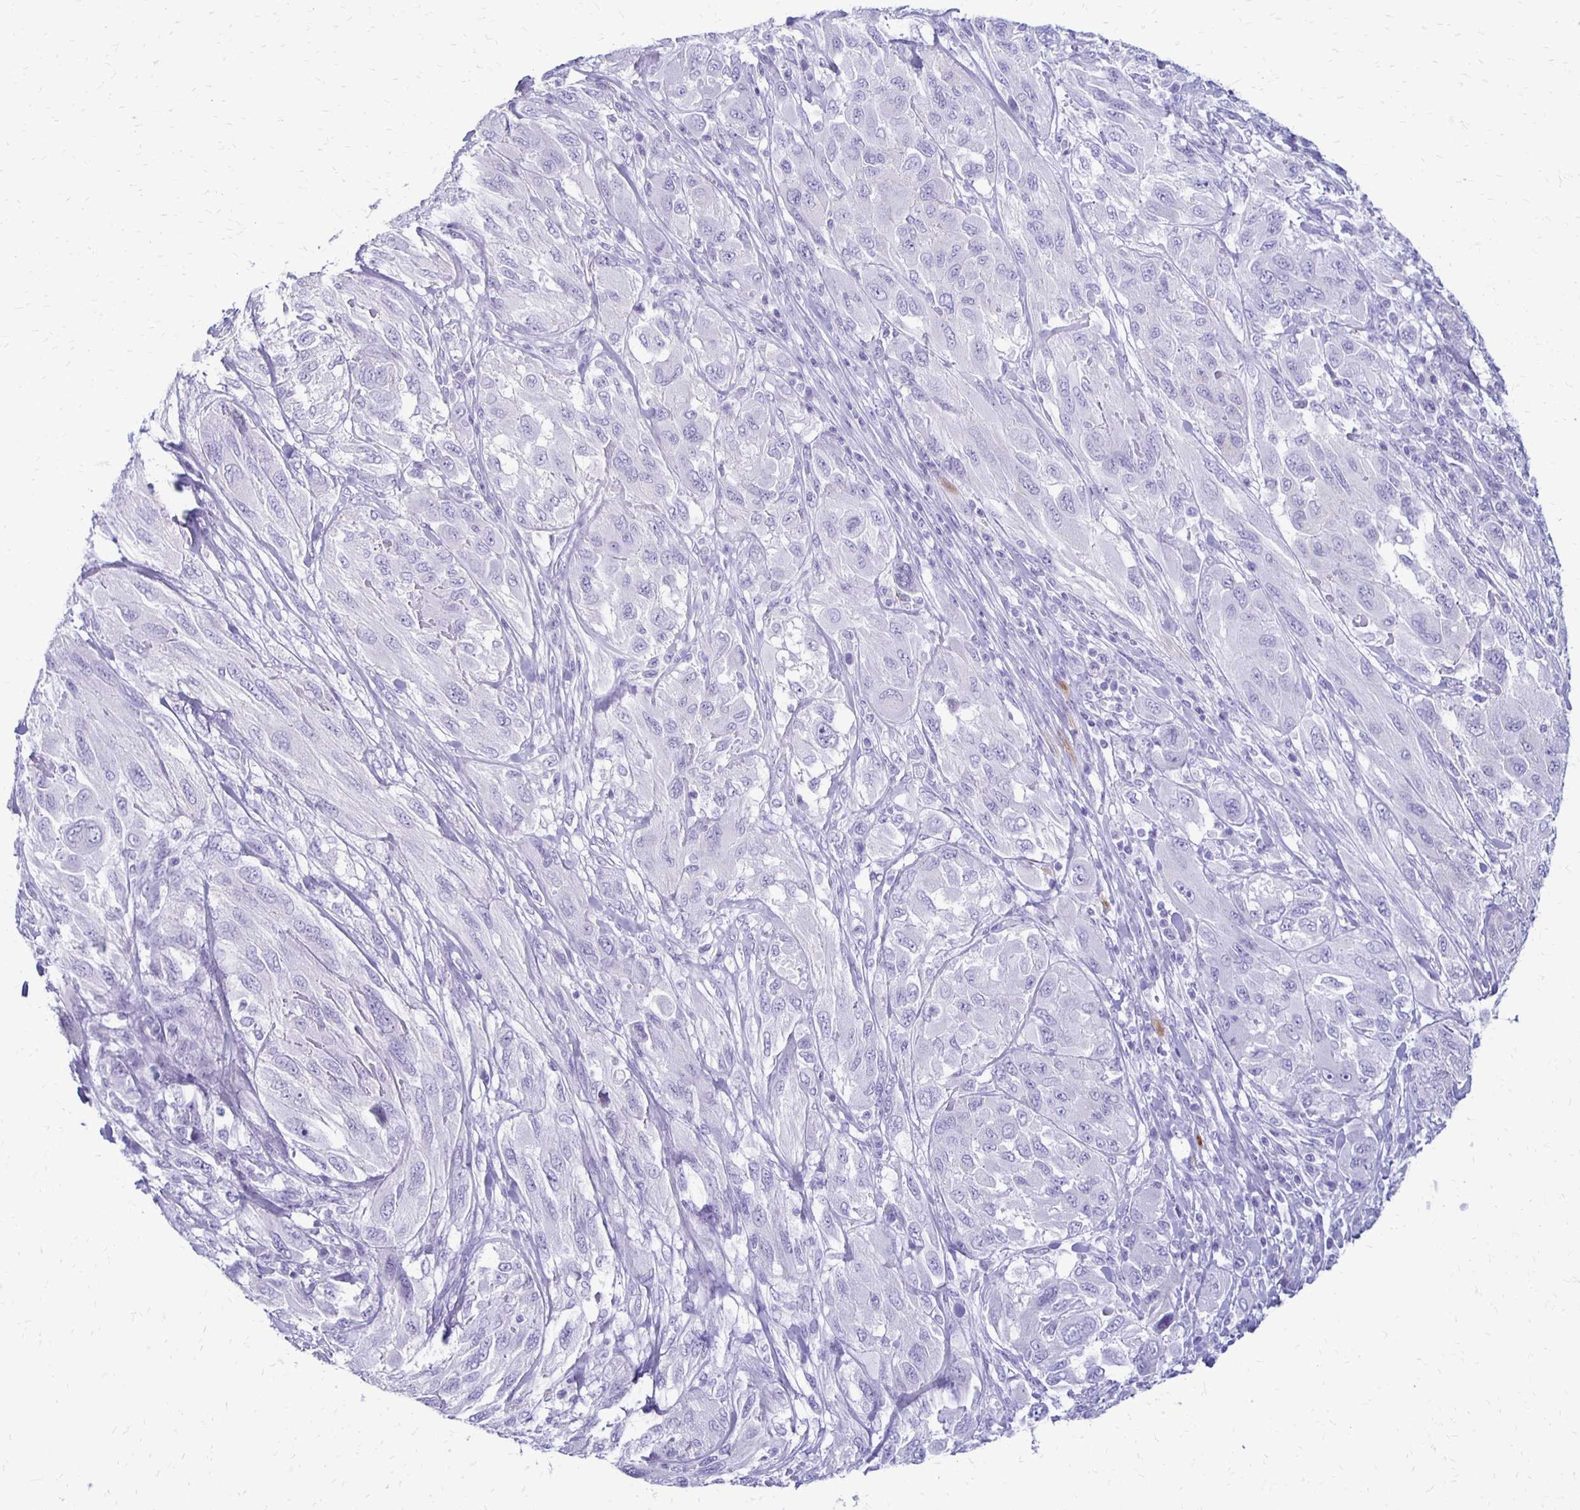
{"staining": {"intensity": "negative", "quantity": "none", "location": "none"}, "tissue": "melanoma", "cell_type": "Tumor cells", "image_type": "cancer", "snomed": [{"axis": "morphology", "description": "Malignant melanoma, NOS"}, {"axis": "topography", "description": "Skin"}], "caption": "Tumor cells are negative for protein expression in human melanoma. (IHC, brightfield microscopy, high magnification).", "gene": "RYR1", "patient": {"sex": "female", "age": 91}}